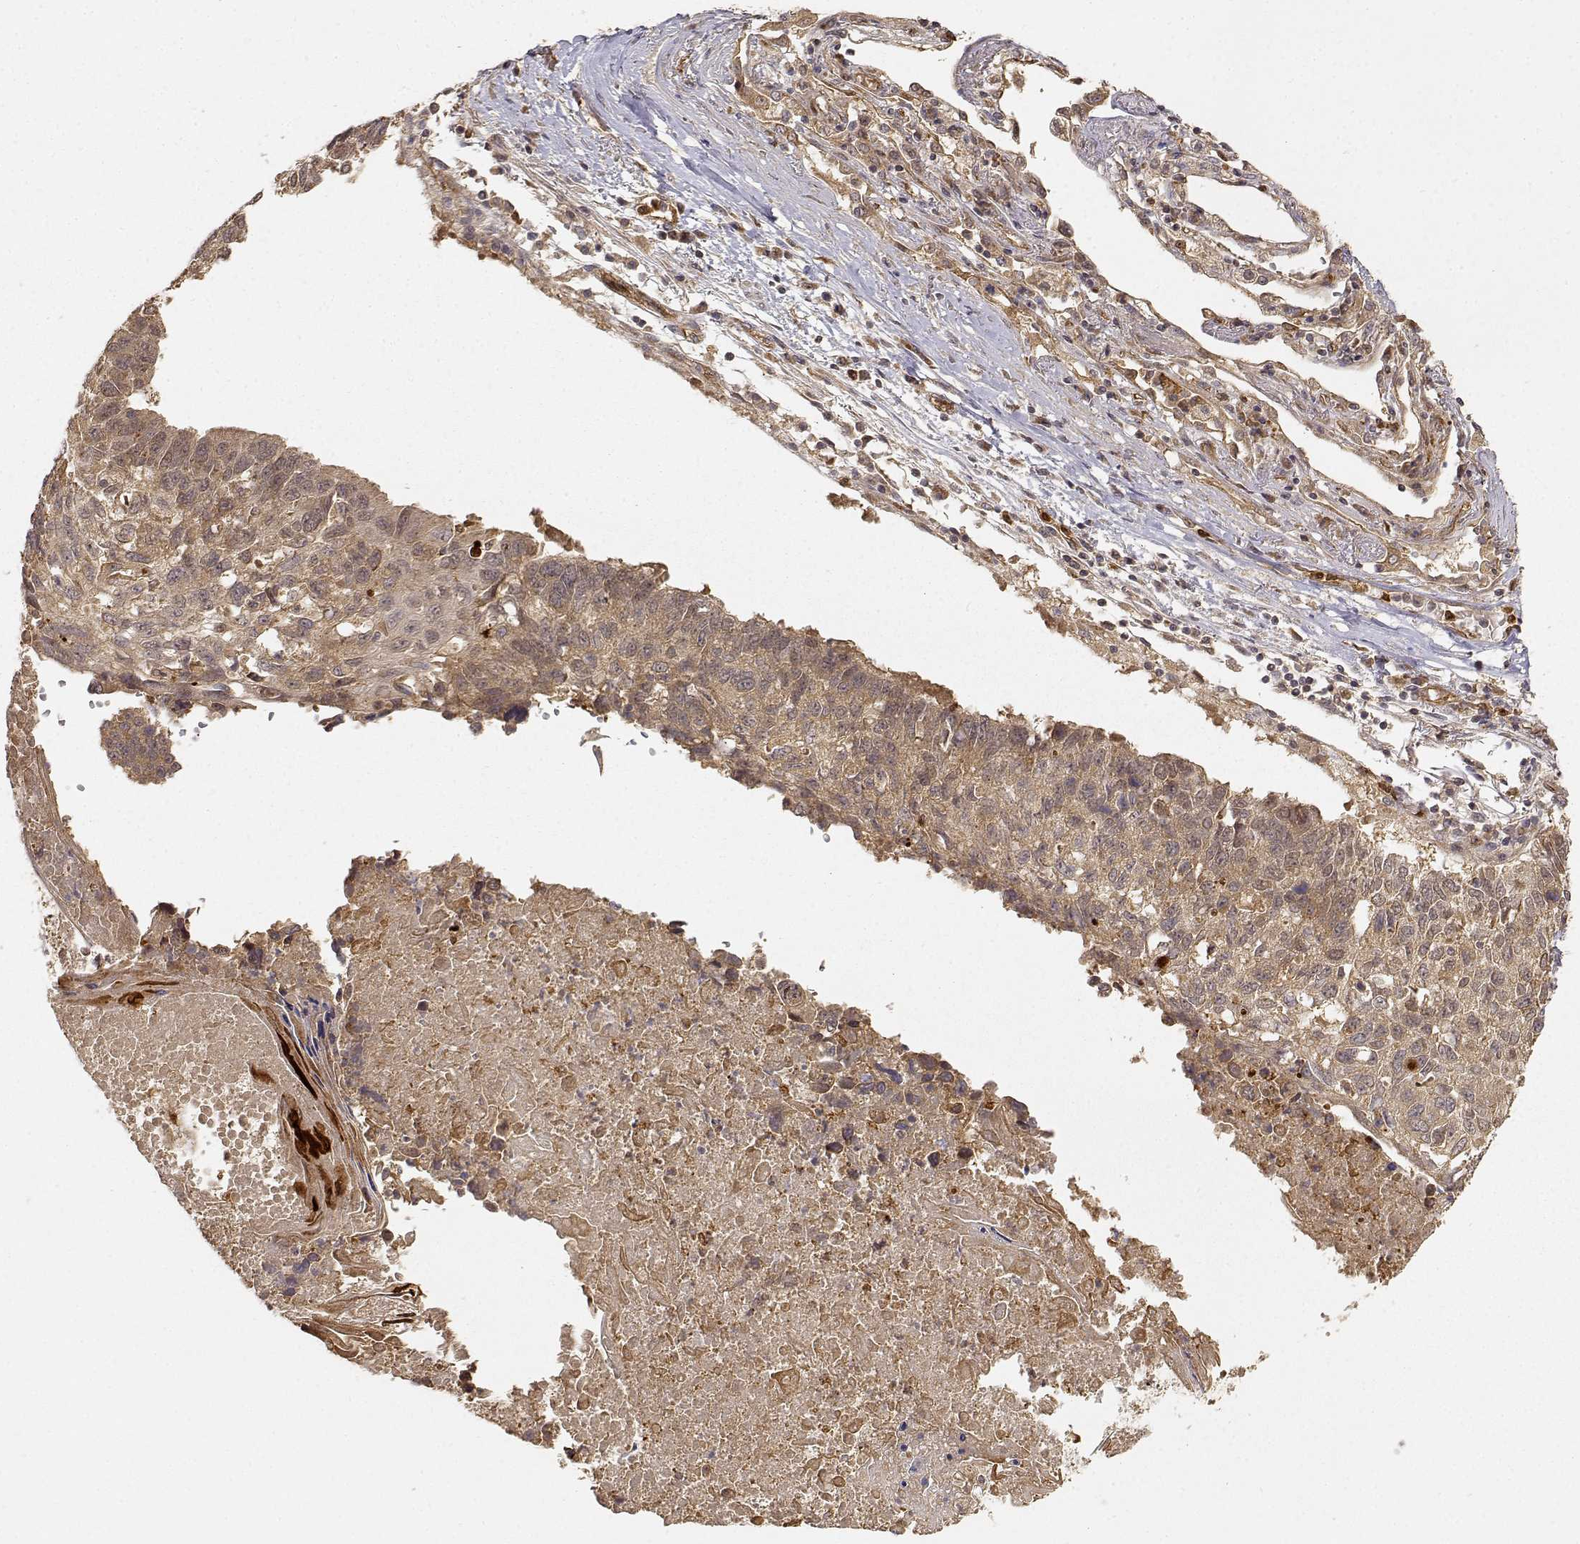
{"staining": {"intensity": "moderate", "quantity": ">75%", "location": "cytoplasmic/membranous"}, "tissue": "lung cancer", "cell_type": "Tumor cells", "image_type": "cancer", "snomed": [{"axis": "morphology", "description": "Squamous cell carcinoma, NOS"}, {"axis": "topography", "description": "Lung"}], "caption": "This is a photomicrograph of immunohistochemistry staining of squamous cell carcinoma (lung), which shows moderate positivity in the cytoplasmic/membranous of tumor cells.", "gene": "CDK5RAP2", "patient": {"sex": "male", "age": 73}}